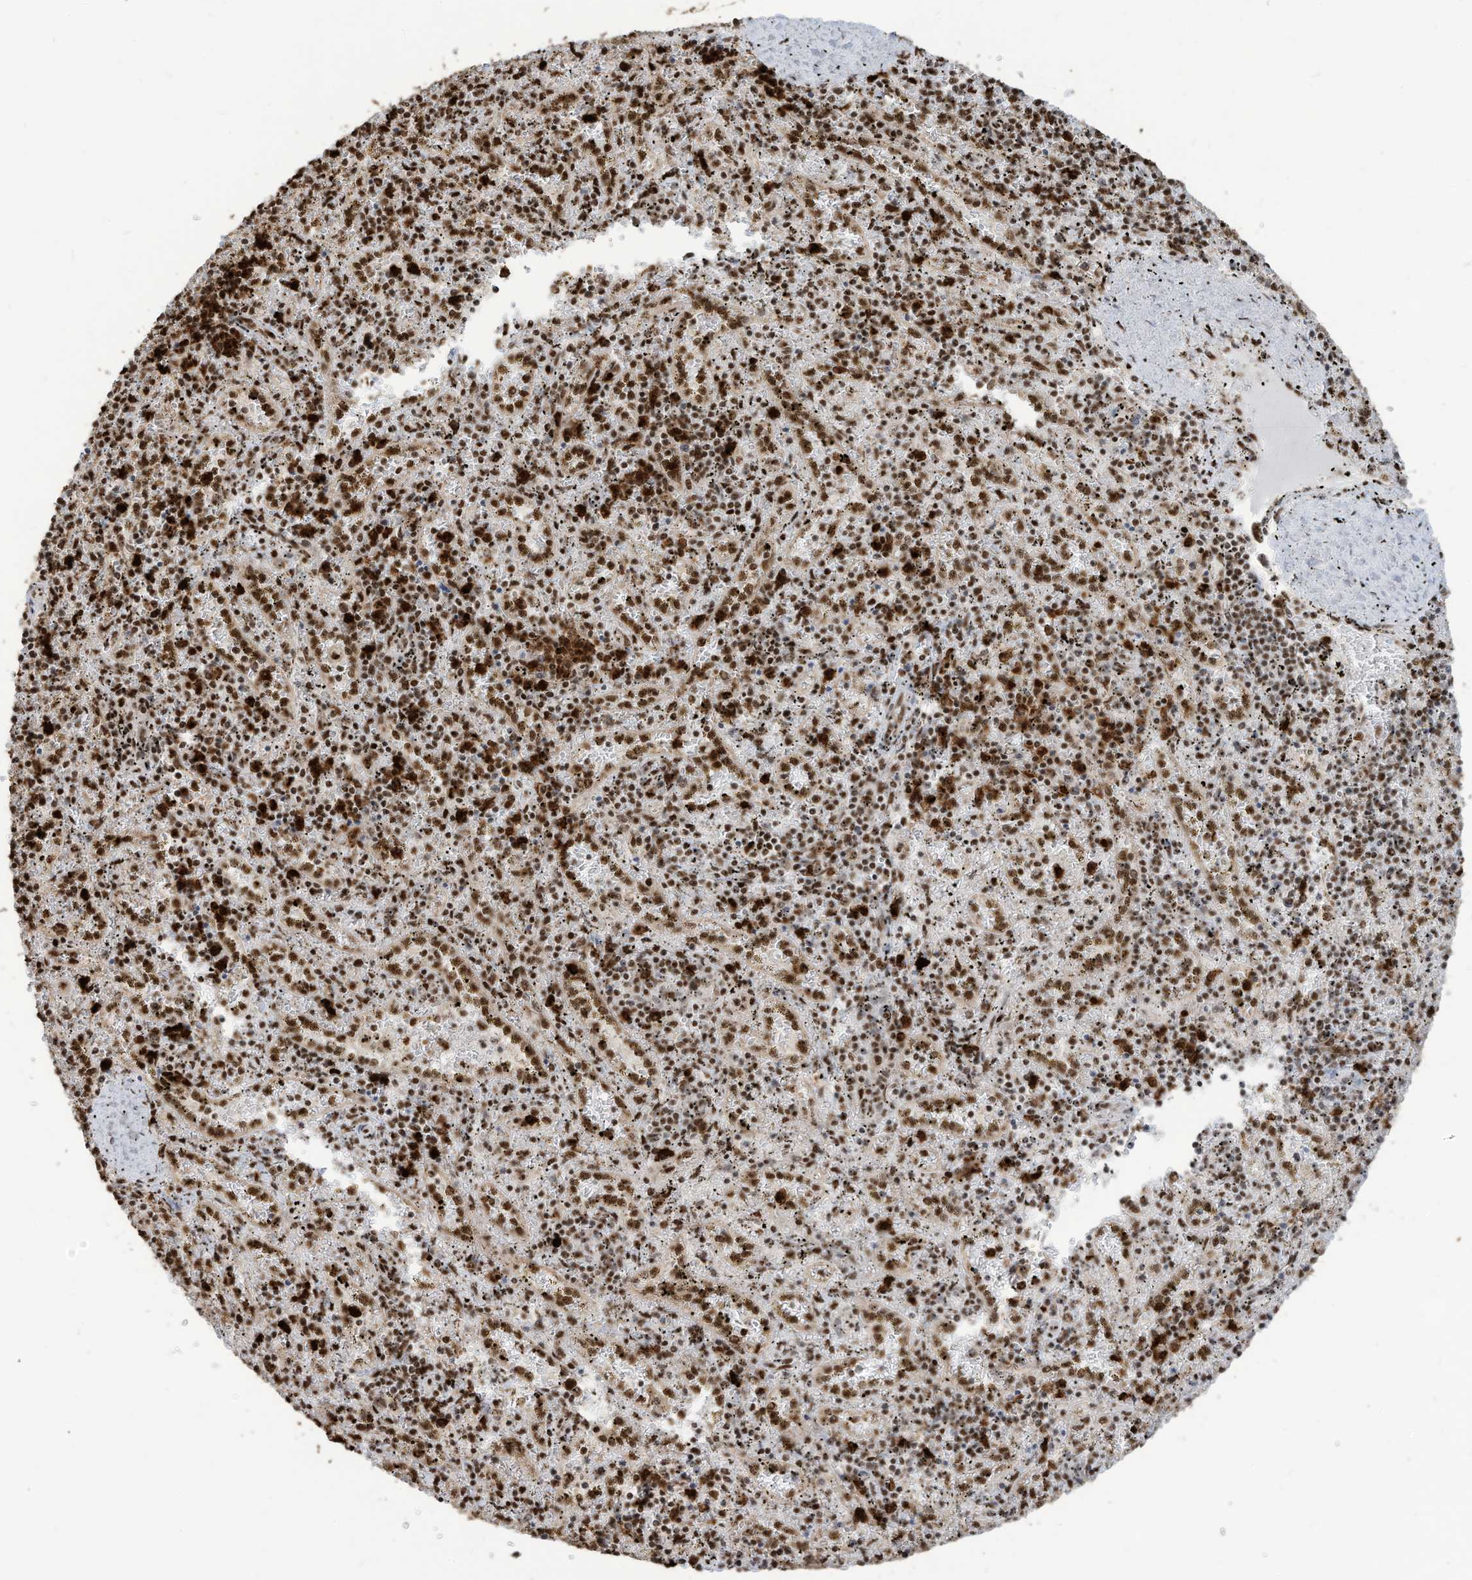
{"staining": {"intensity": "strong", "quantity": ">75%", "location": "cytoplasmic/membranous,nuclear"}, "tissue": "spleen", "cell_type": "Cells in red pulp", "image_type": "normal", "snomed": [{"axis": "morphology", "description": "Normal tissue, NOS"}, {"axis": "topography", "description": "Spleen"}], "caption": "This is a histology image of immunohistochemistry staining of normal spleen, which shows strong staining in the cytoplasmic/membranous,nuclear of cells in red pulp.", "gene": "LBH", "patient": {"sex": "male", "age": 11}}